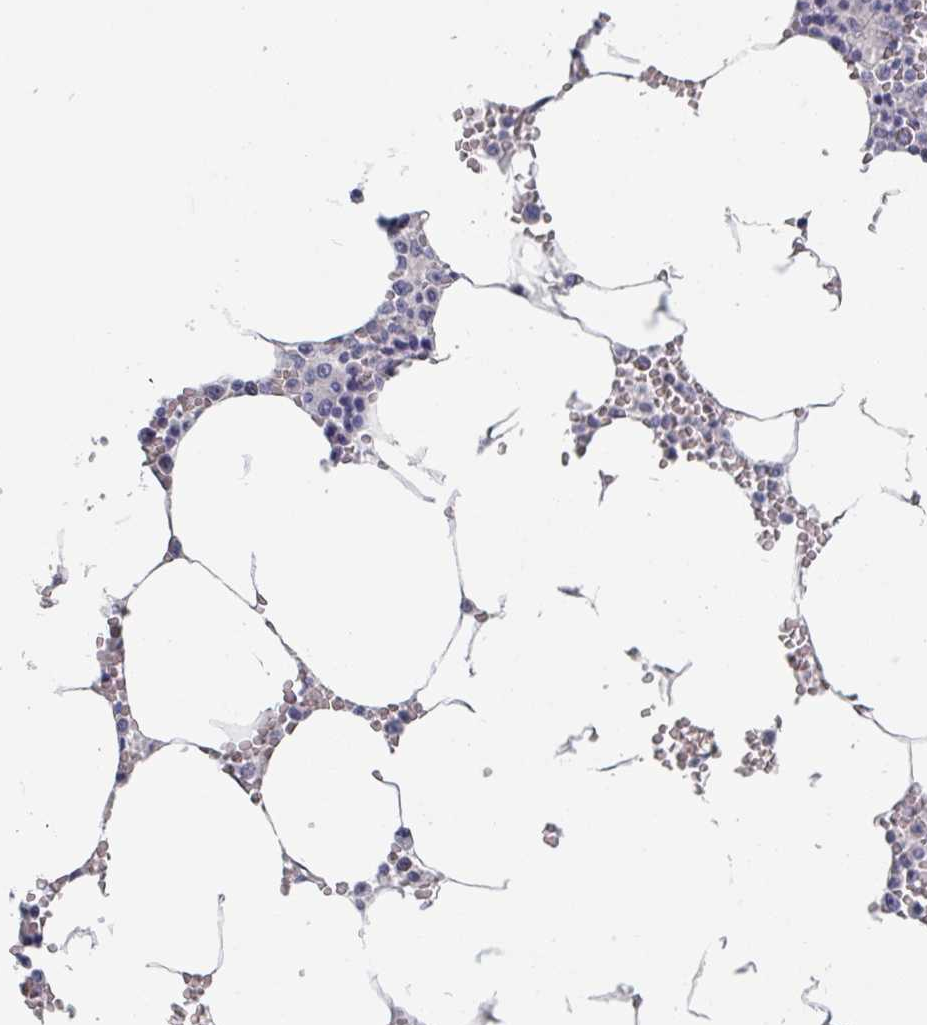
{"staining": {"intensity": "negative", "quantity": "none", "location": "none"}, "tissue": "bone marrow", "cell_type": "Hematopoietic cells", "image_type": "normal", "snomed": [{"axis": "morphology", "description": "Normal tissue, NOS"}, {"axis": "topography", "description": "Bone marrow"}], "caption": "Bone marrow was stained to show a protein in brown. There is no significant expression in hematopoietic cells. The staining is performed using DAB brown chromogen with nuclei counter-stained in using hematoxylin.", "gene": "EFL1", "patient": {"sex": "male", "age": 70}}